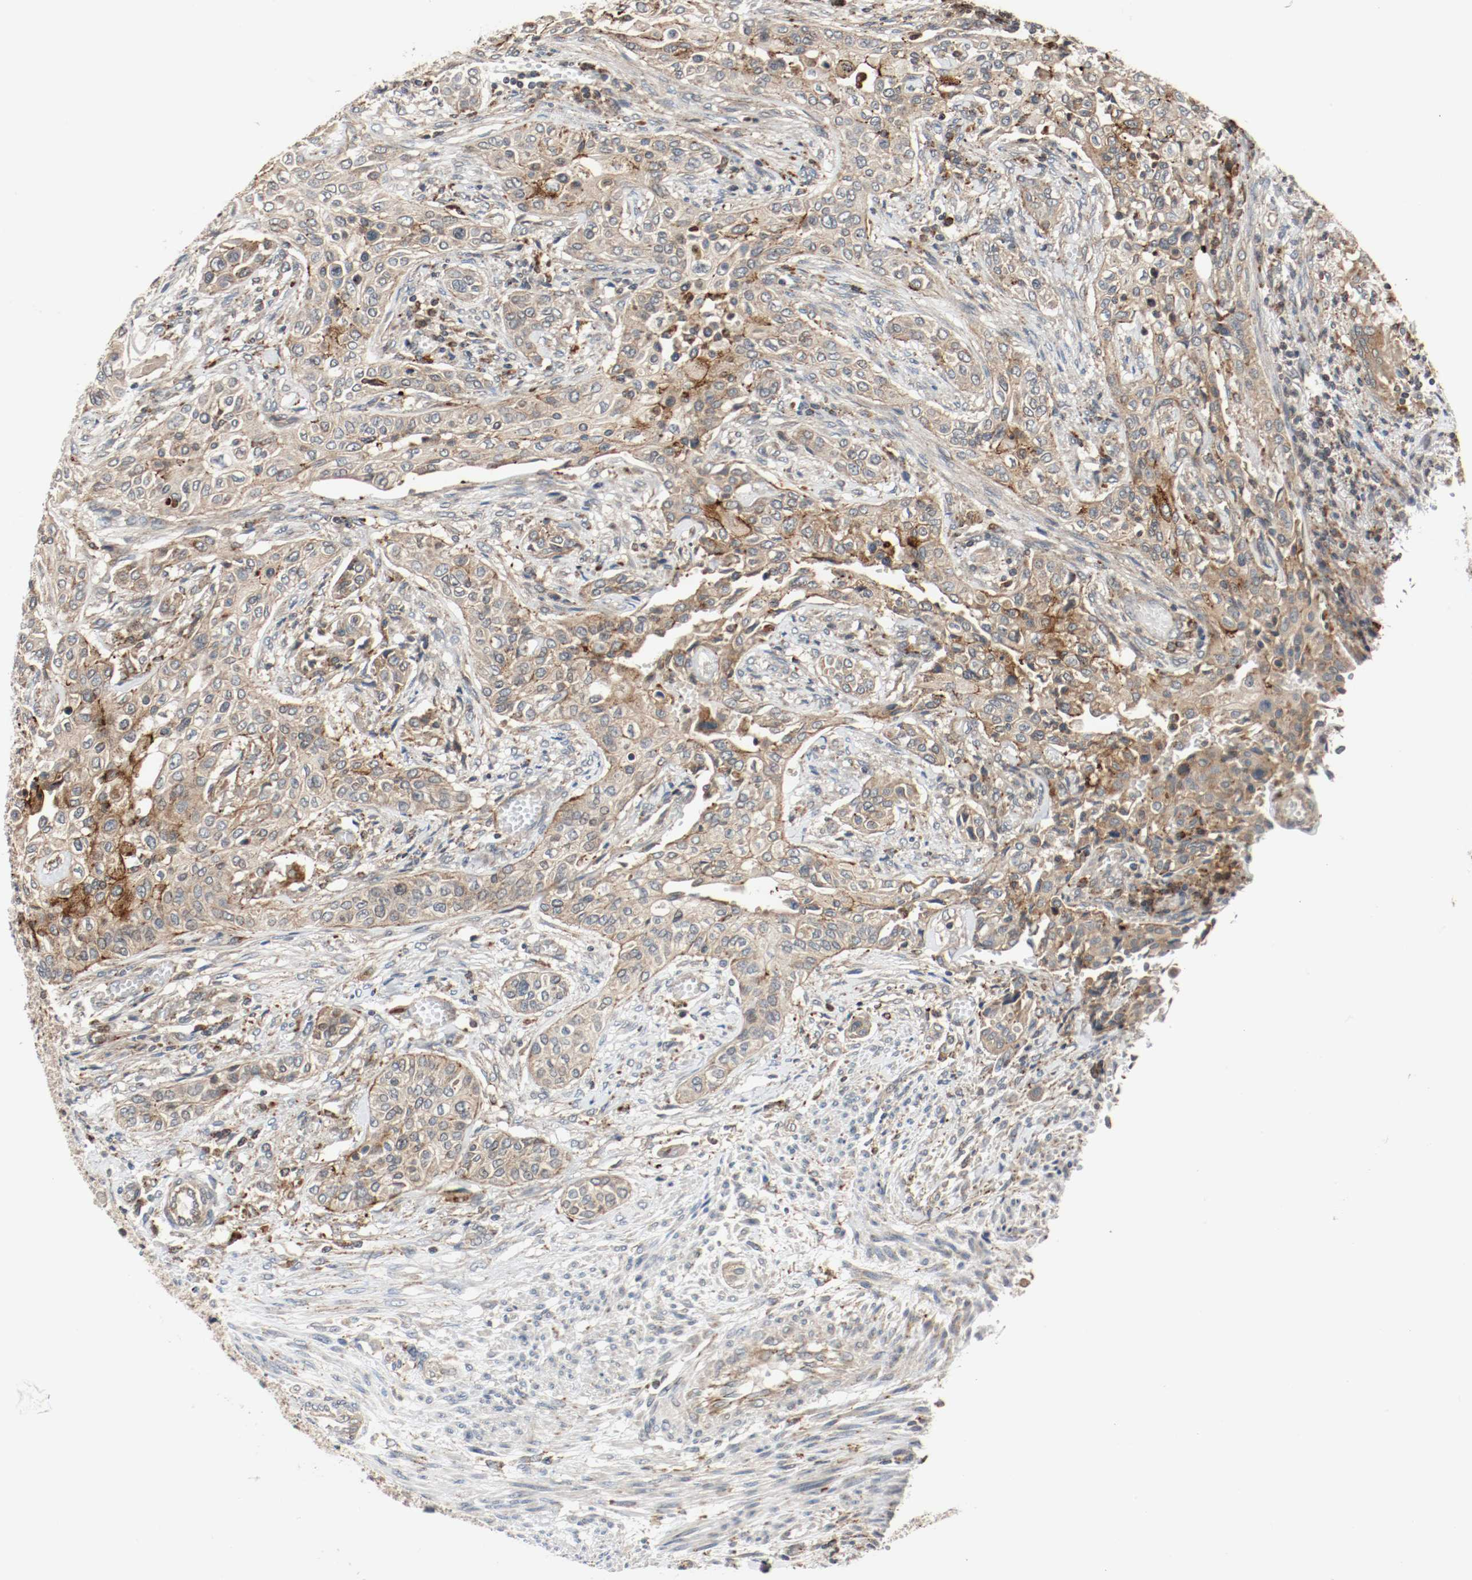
{"staining": {"intensity": "moderate", "quantity": ">75%", "location": "cytoplasmic/membranous"}, "tissue": "urothelial cancer", "cell_type": "Tumor cells", "image_type": "cancer", "snomed": [{"axis": "morphology", "description": "Urothelial carcinoma, High grade"}, {"axis": "topography", "description": "Urinary bladder"}], "caption": "Human urothelial cancer stained with a protein marker demonstrates moderate staining in tumor cells.", "gene": "LAMP2", "patient": {"sex": "male", "age": 74}}